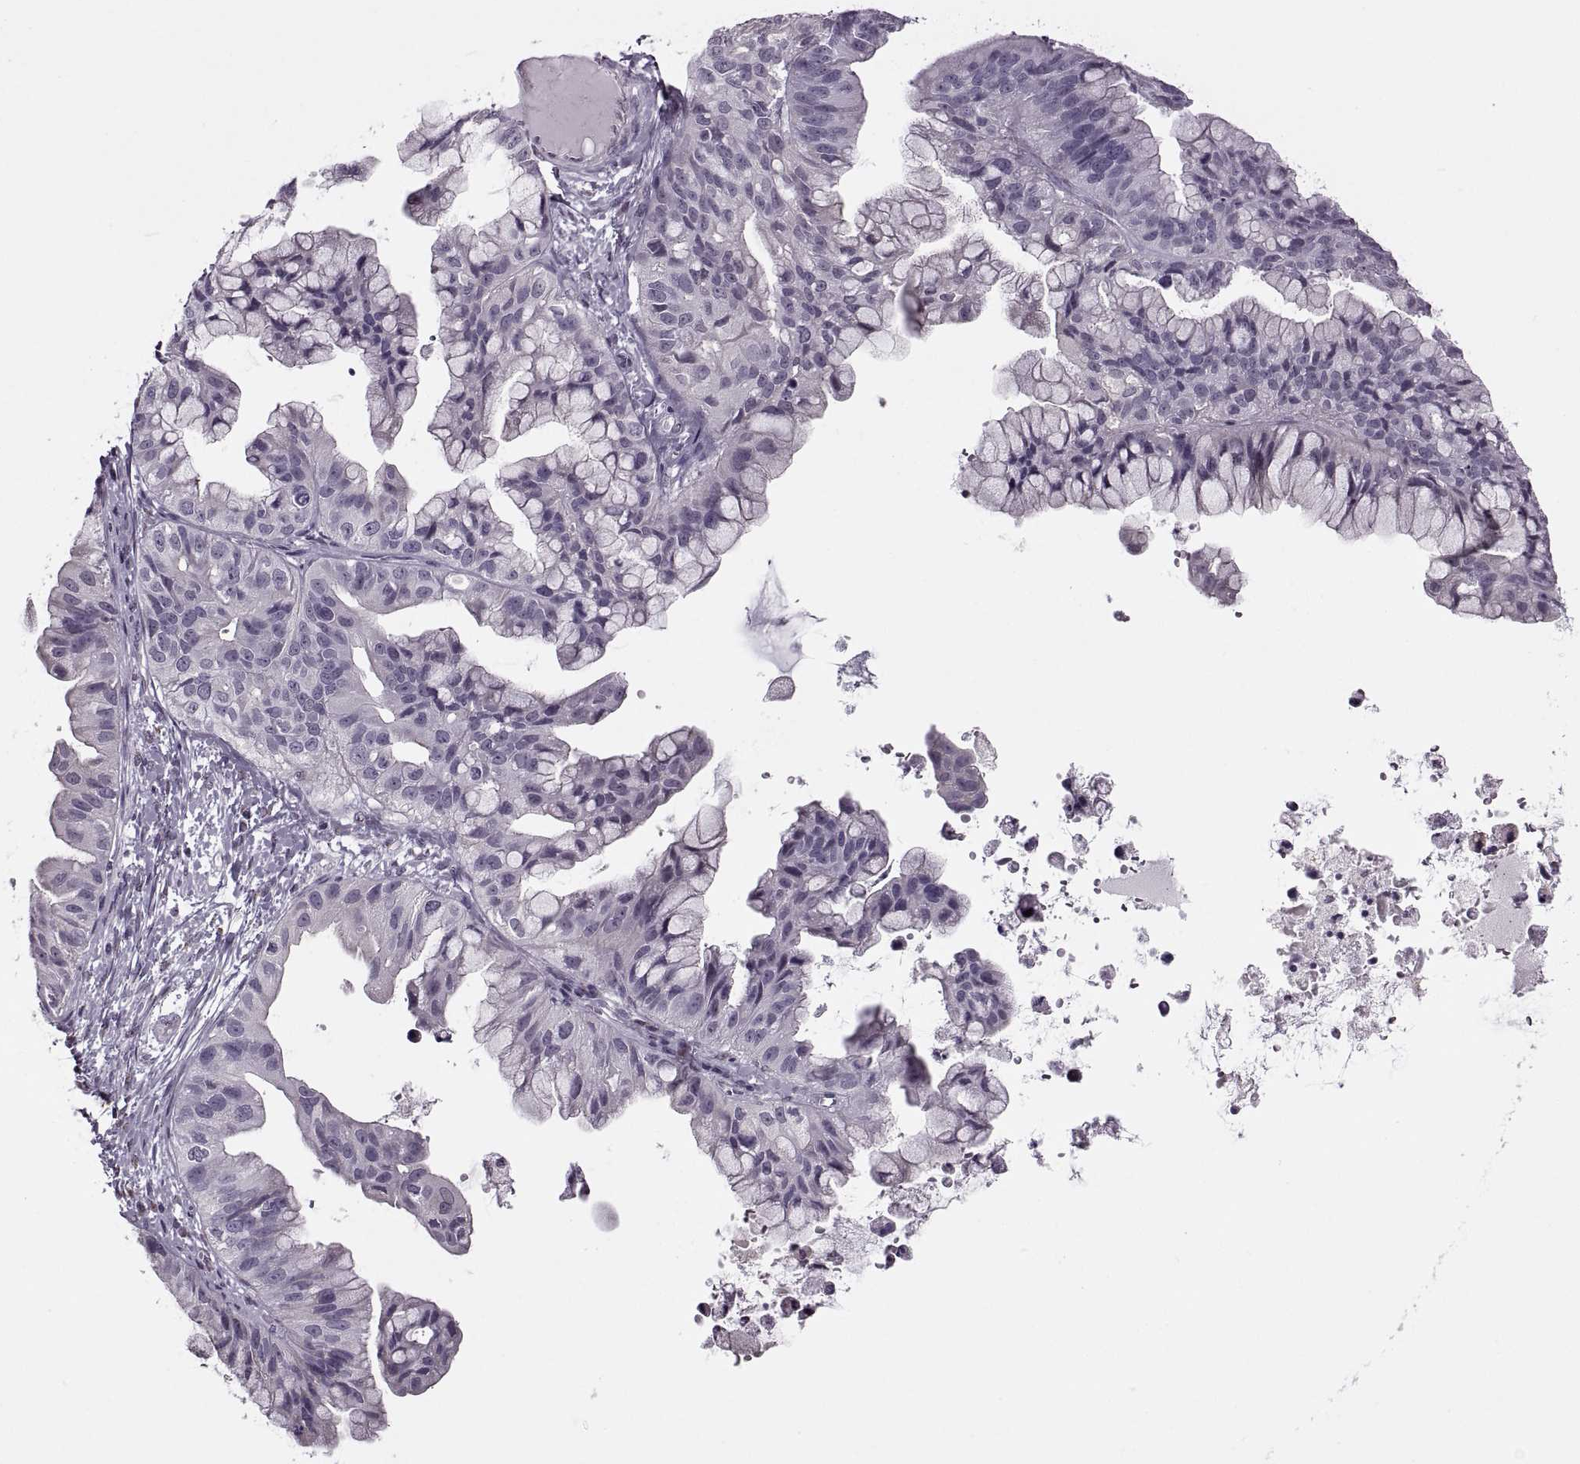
{"staining": {"intensity": "negative", "quantity": "none", "location": "none"}, "tissue": "ovarian cancer", "cell_type": "Tumor cells", "image_type": "cancer", "snomed": [{"axis": "morphology", "description": "Cystadenocarcinoma, mucinous, NOS"}, {"axis": "topography", "description": "Ovary"}], "caption": "Protein analysis of ovarian cancer (mucinous cystadenocarcinoma) displays no significant positivity in tumor cells.", "gene": "PRSS37", "patient": {"sex": "female", "age": 76}}